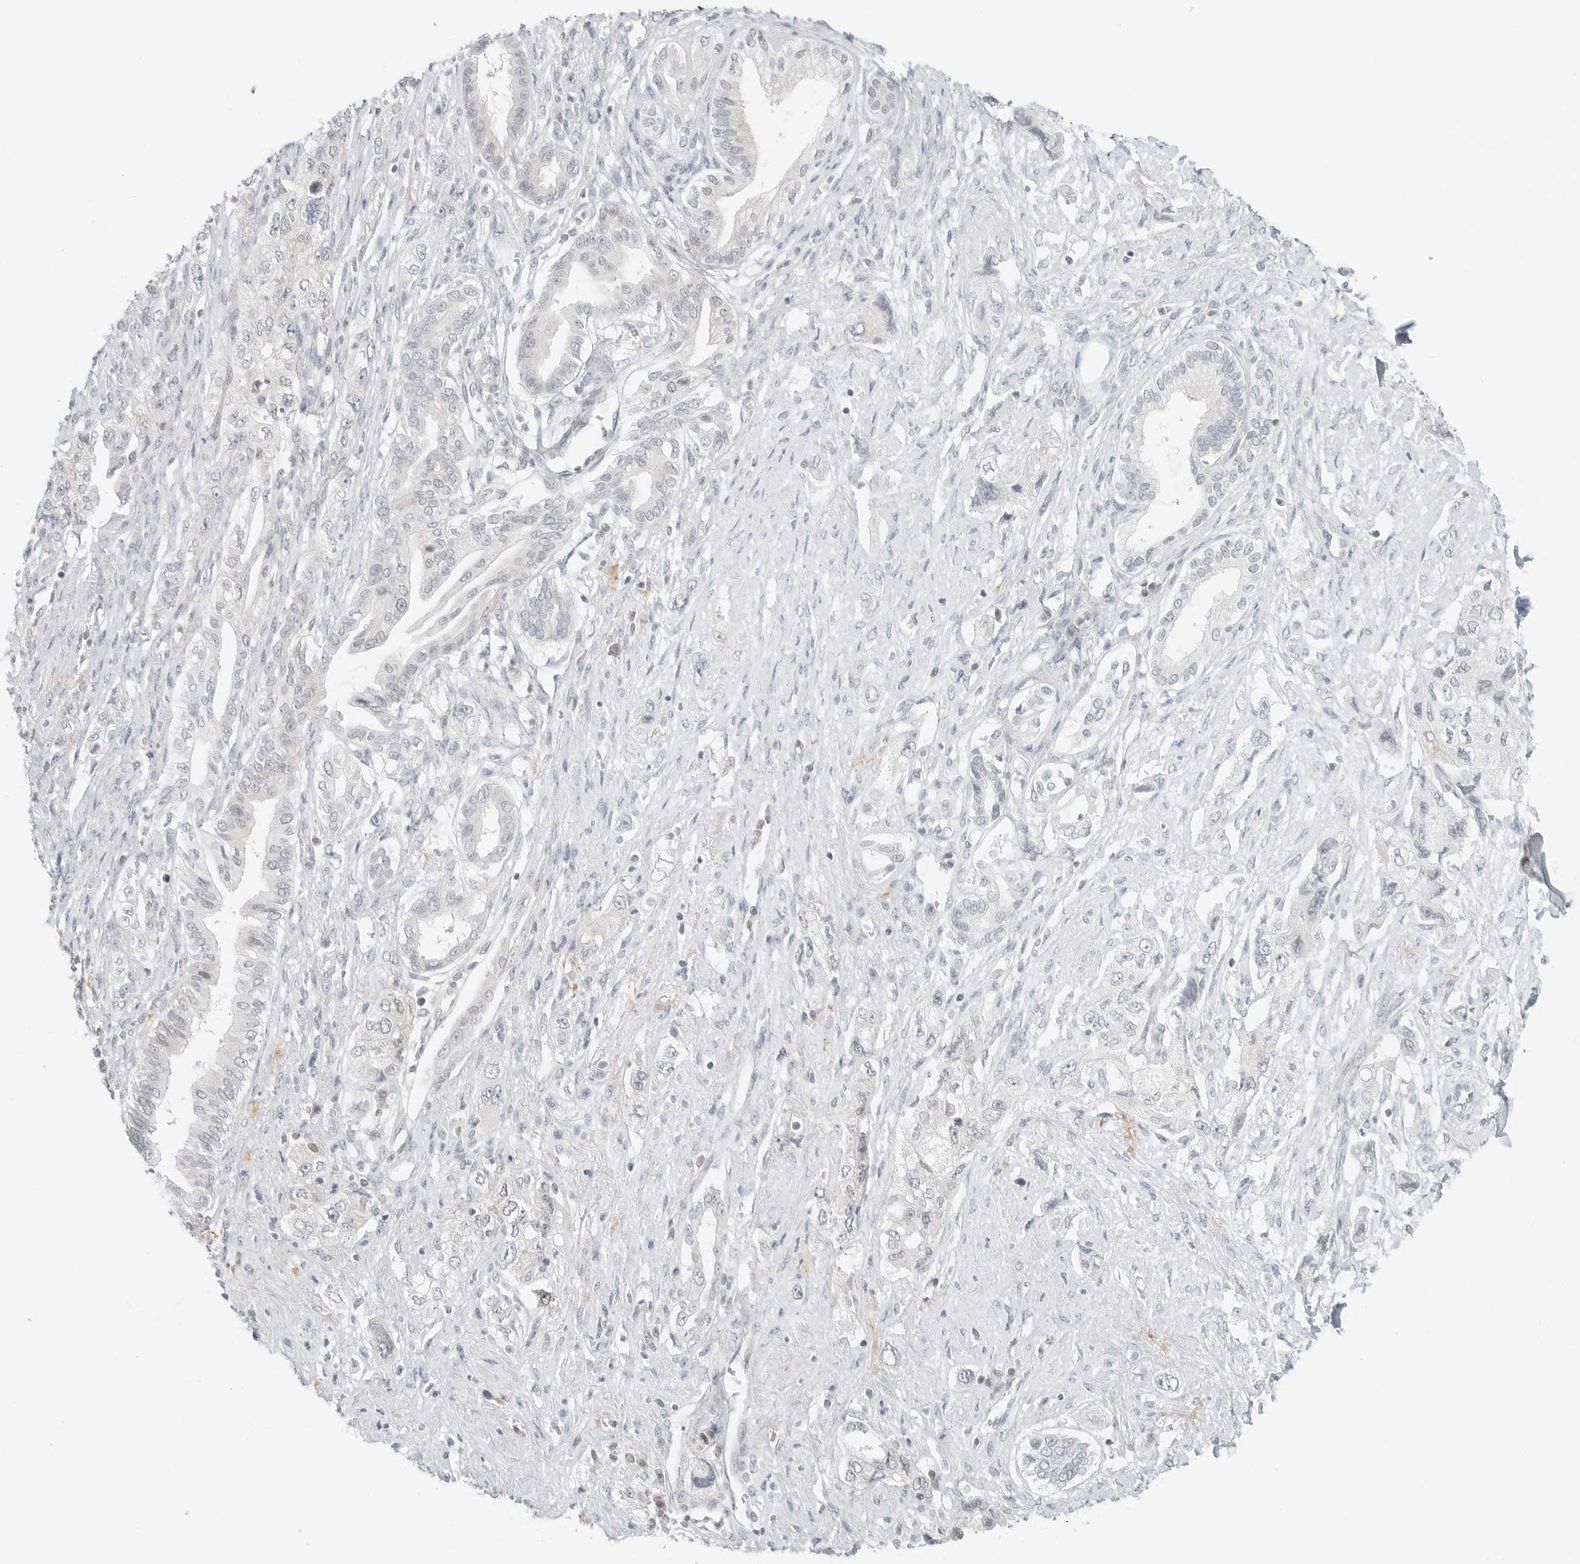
{"staining": {"intensity": "negative", "quantity": "none", "location": "none"}, "tissue": "pancreatic cancer", "cell_type": "Tumor cells", "image_type": "cancer", "snomed": [{"axis": "morphology", "description": "Adenocarcinoma, NOS"}, {"axis": "topography", "description": "Pancreas"}], "caption": "This is an immunohistochemistry (IHC) micrograph of pancreatic cancer (adenocarcinoma). There is no staining in tumor cells.", "gene": "IQCC", "patient": {"sex": "female", "age": 73}}